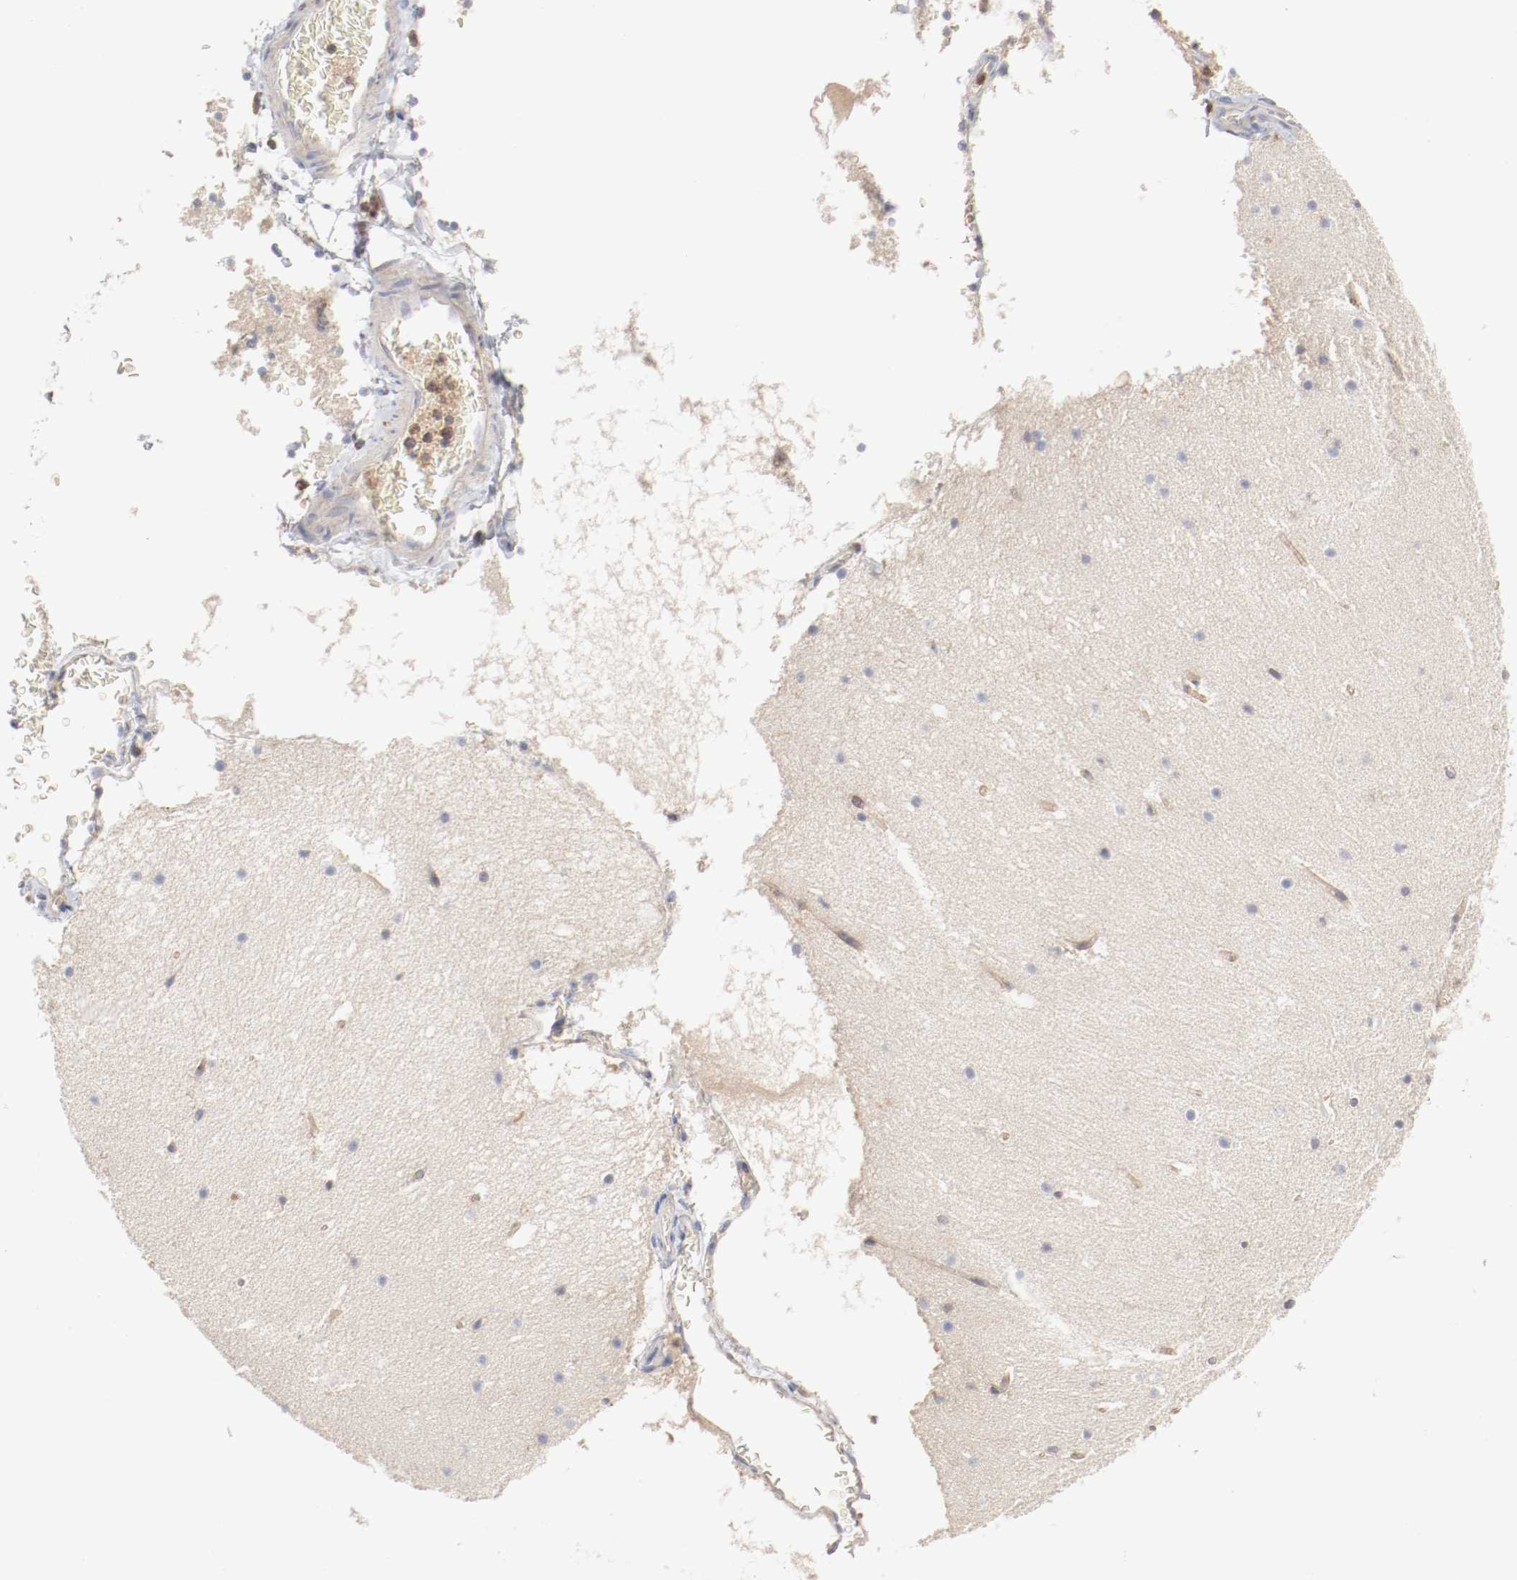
{"staining": {"intensity": "negative", "quantity": "none", "location": "none"}, "tissue": "cerebellum", "cell_type": "Cells in granular layer", "image_type": "normal", "snomed": [{"axis": "morphology", "description": "Normal tissue, NOS"}, {"axis": "topography", "description": "Cerebellum"}], "caption": "The IHC image has no significant positivity in cells in granular layer of cerebellum. The staining is performed using DAB (3,3'-diaminobenzidine) brown chromogen with nuclei counter-stained in using hematoxylin.", "gene": "ARHGEF6", "patient": {"sex": "male", "age": 45}}